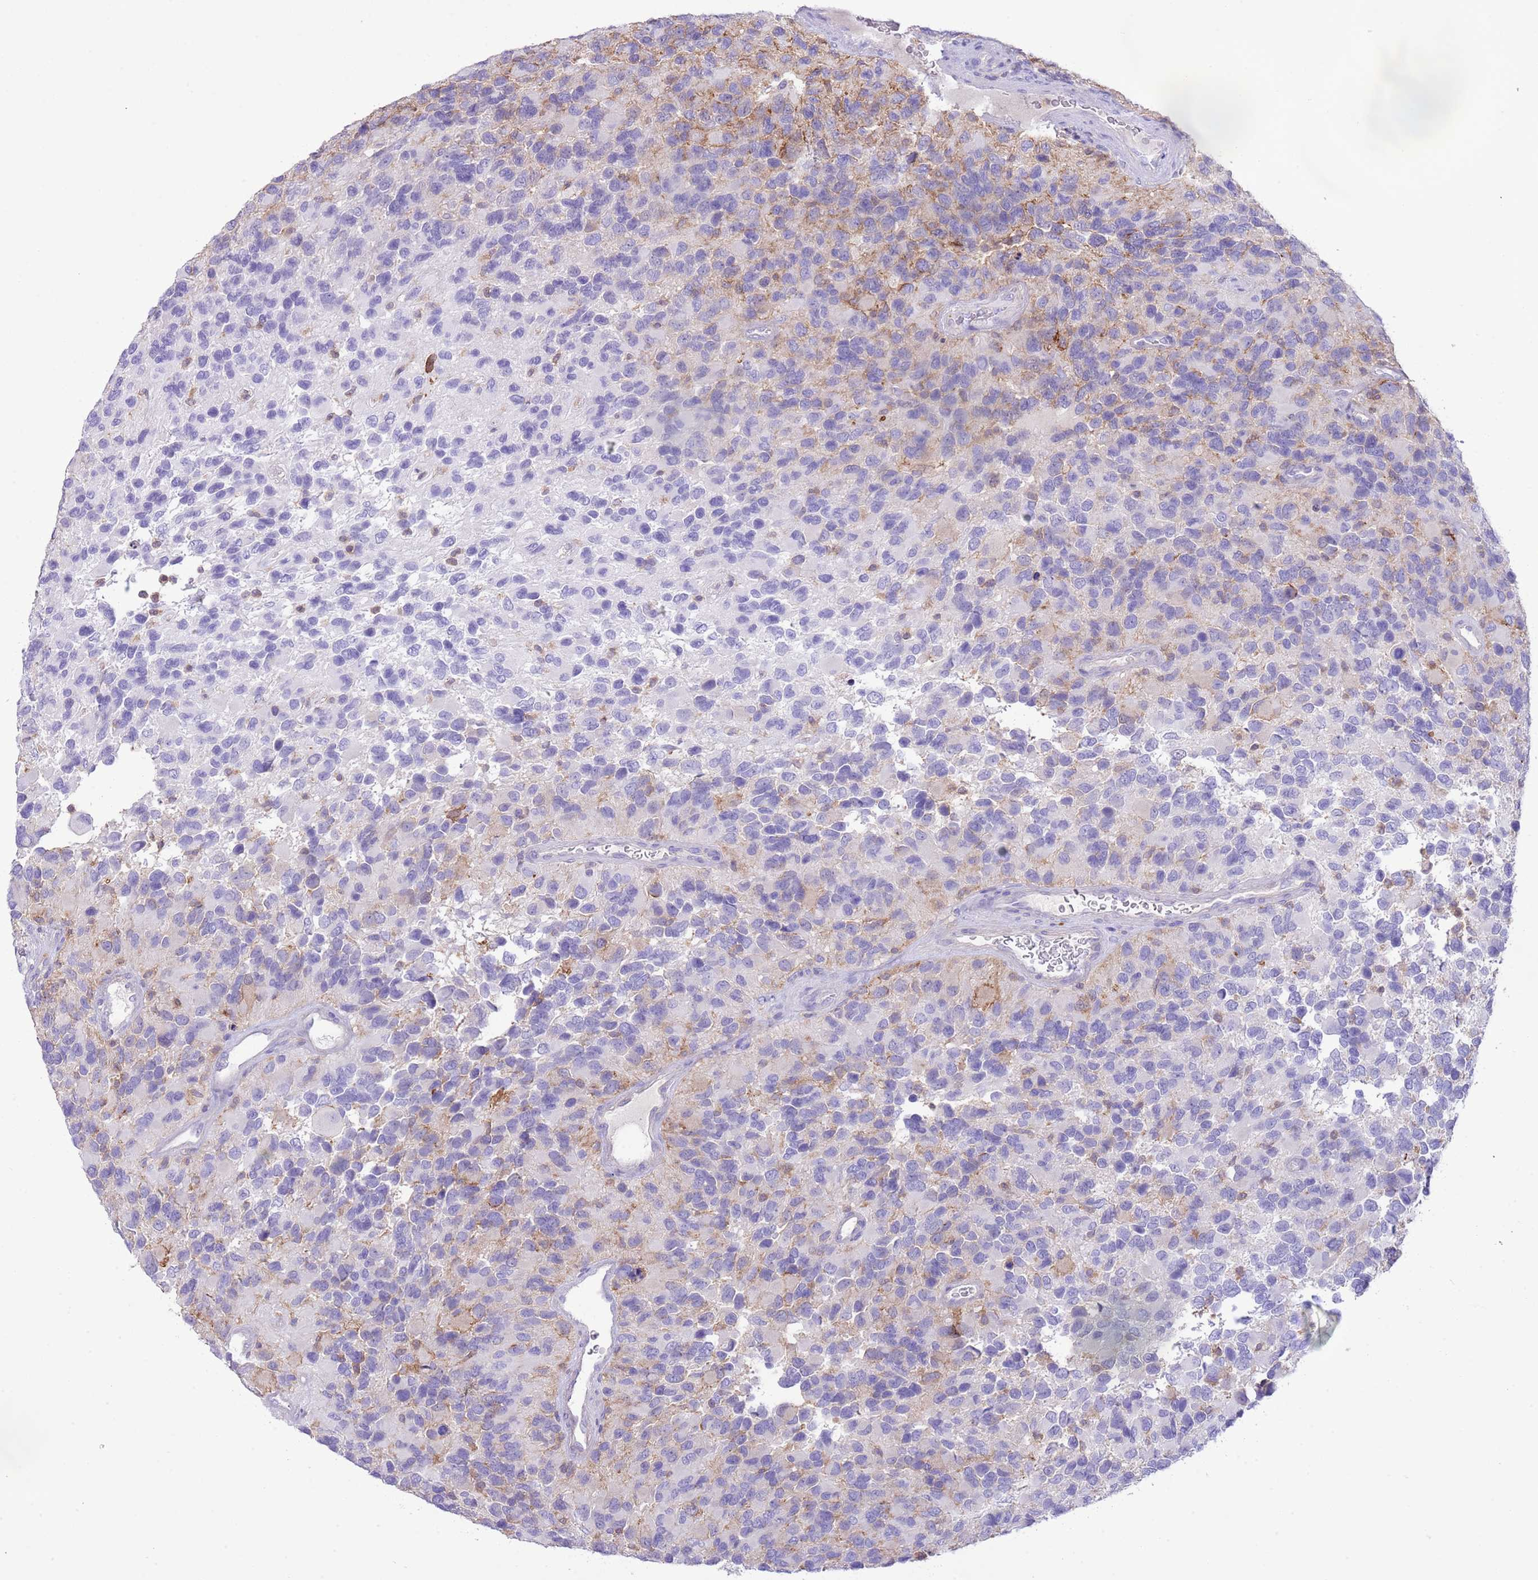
{"staining": {"intensity": "negative", "quantity": "none", "location": "none"}, "tissue": "glioma", "cell_type": "Tumor cells", "image_type": "cancer", "snomed": [{"axis": "morphology", "description": "Glioma, malignant, High grade"}, {"axis": "topography", "description": "Brain"}], "caption": "Protein analysis of glioma reveals no significant staining in tumor cells.", "gene": "EFHD2", "patient": {"sex": "male", "age": 77}}